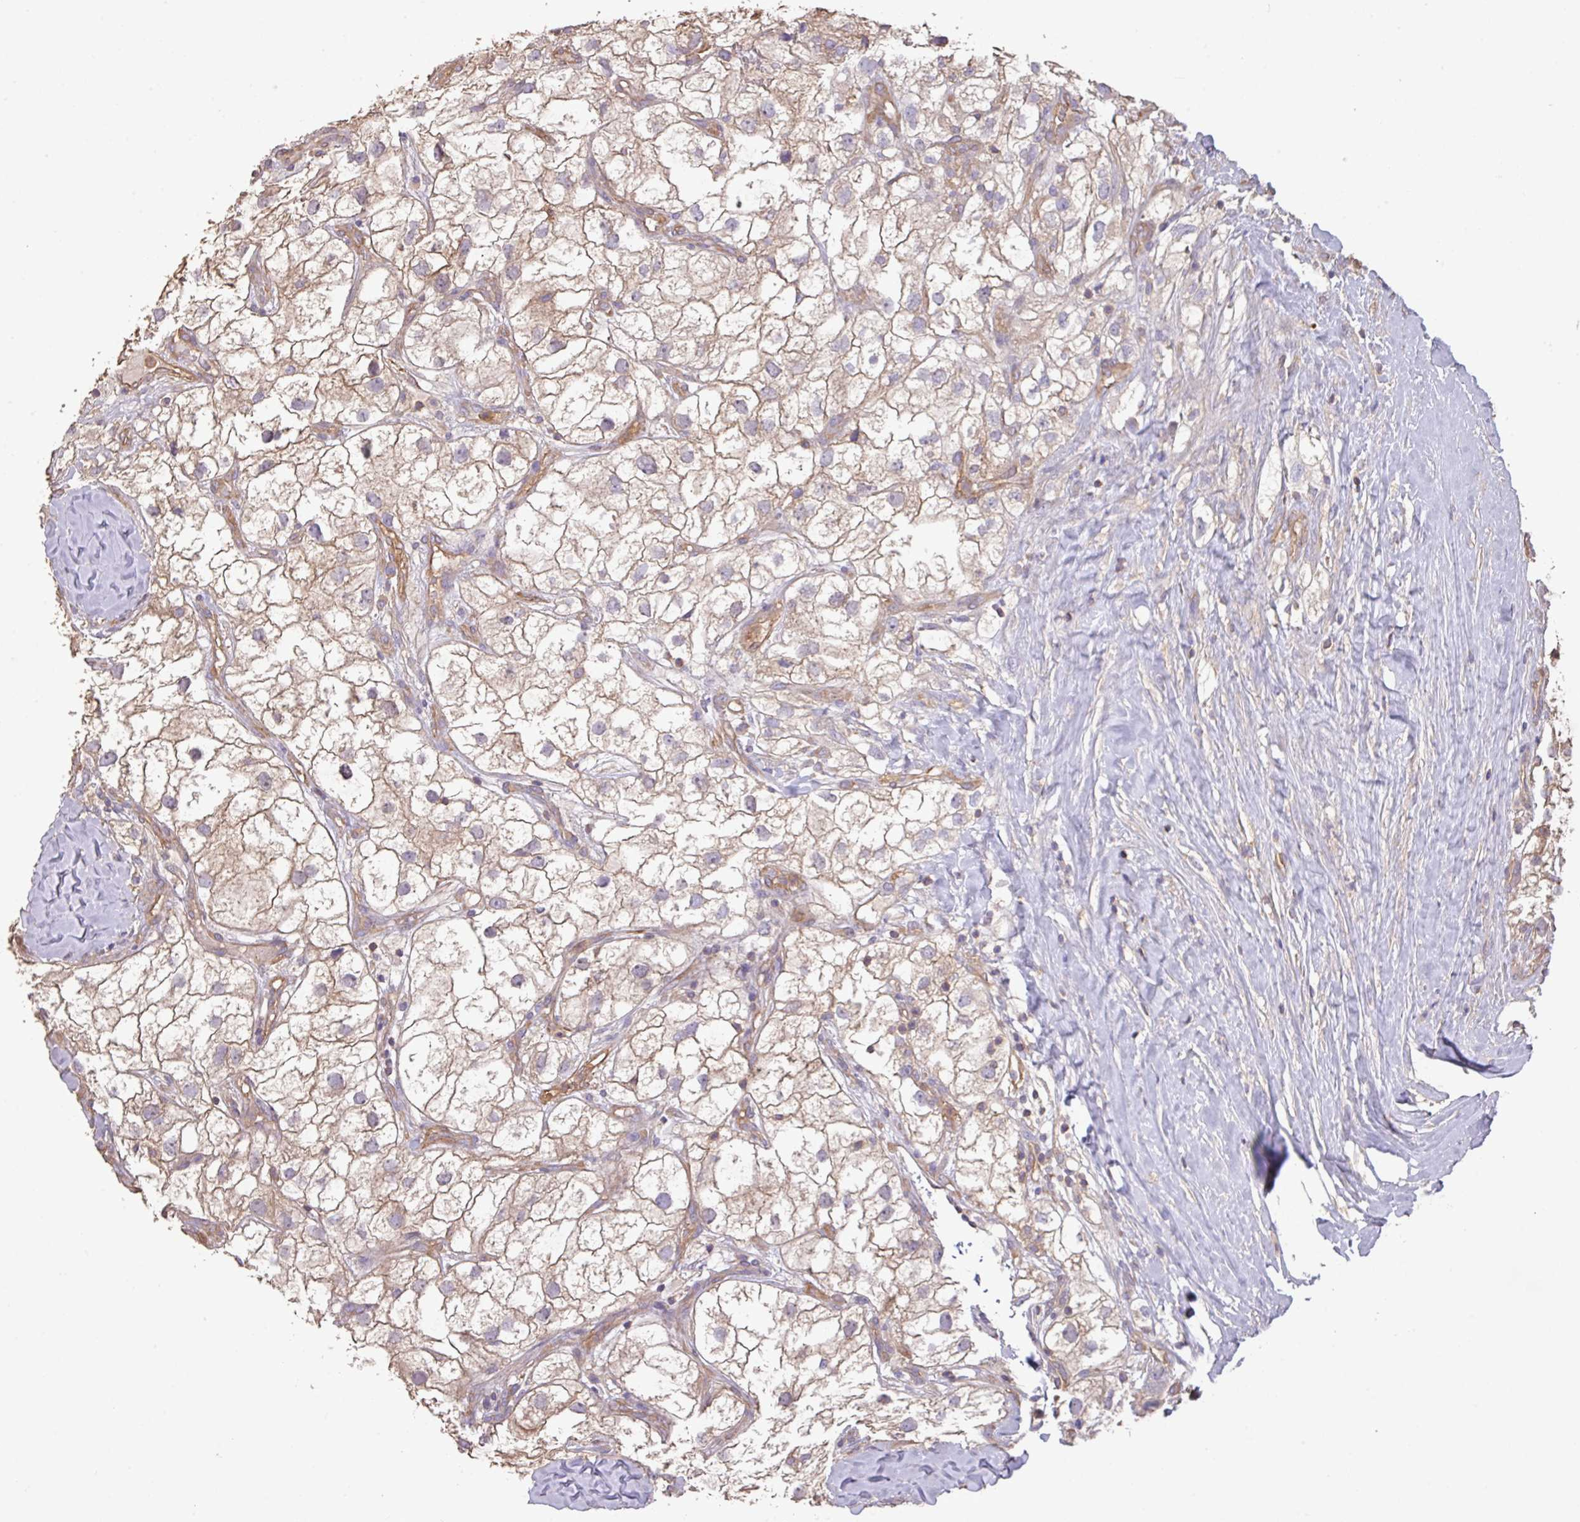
{"staining": {"intensity": "weak", "quantity": ">75%", "location": "cytoplasmic/membranous"}, "tissue": "renal cancer", "cell_type": "Tumor cells", "image_type": "cancer", "snomed": [{"axis": "morphology", "description": "Adenocarcinoma, NOS"}, {"axis": "topography", "description": "Kidney"}], "caption": "High-power microscopy captured an immunohistochemistry (IHC) photomicrograph of adenocarcinoma (renal), revealing weak cytoplasmic/membranous expression in approximately >75% of tumor cells.", "gene": "CALML4", "patient": {"sex": "male", "age": 59}}